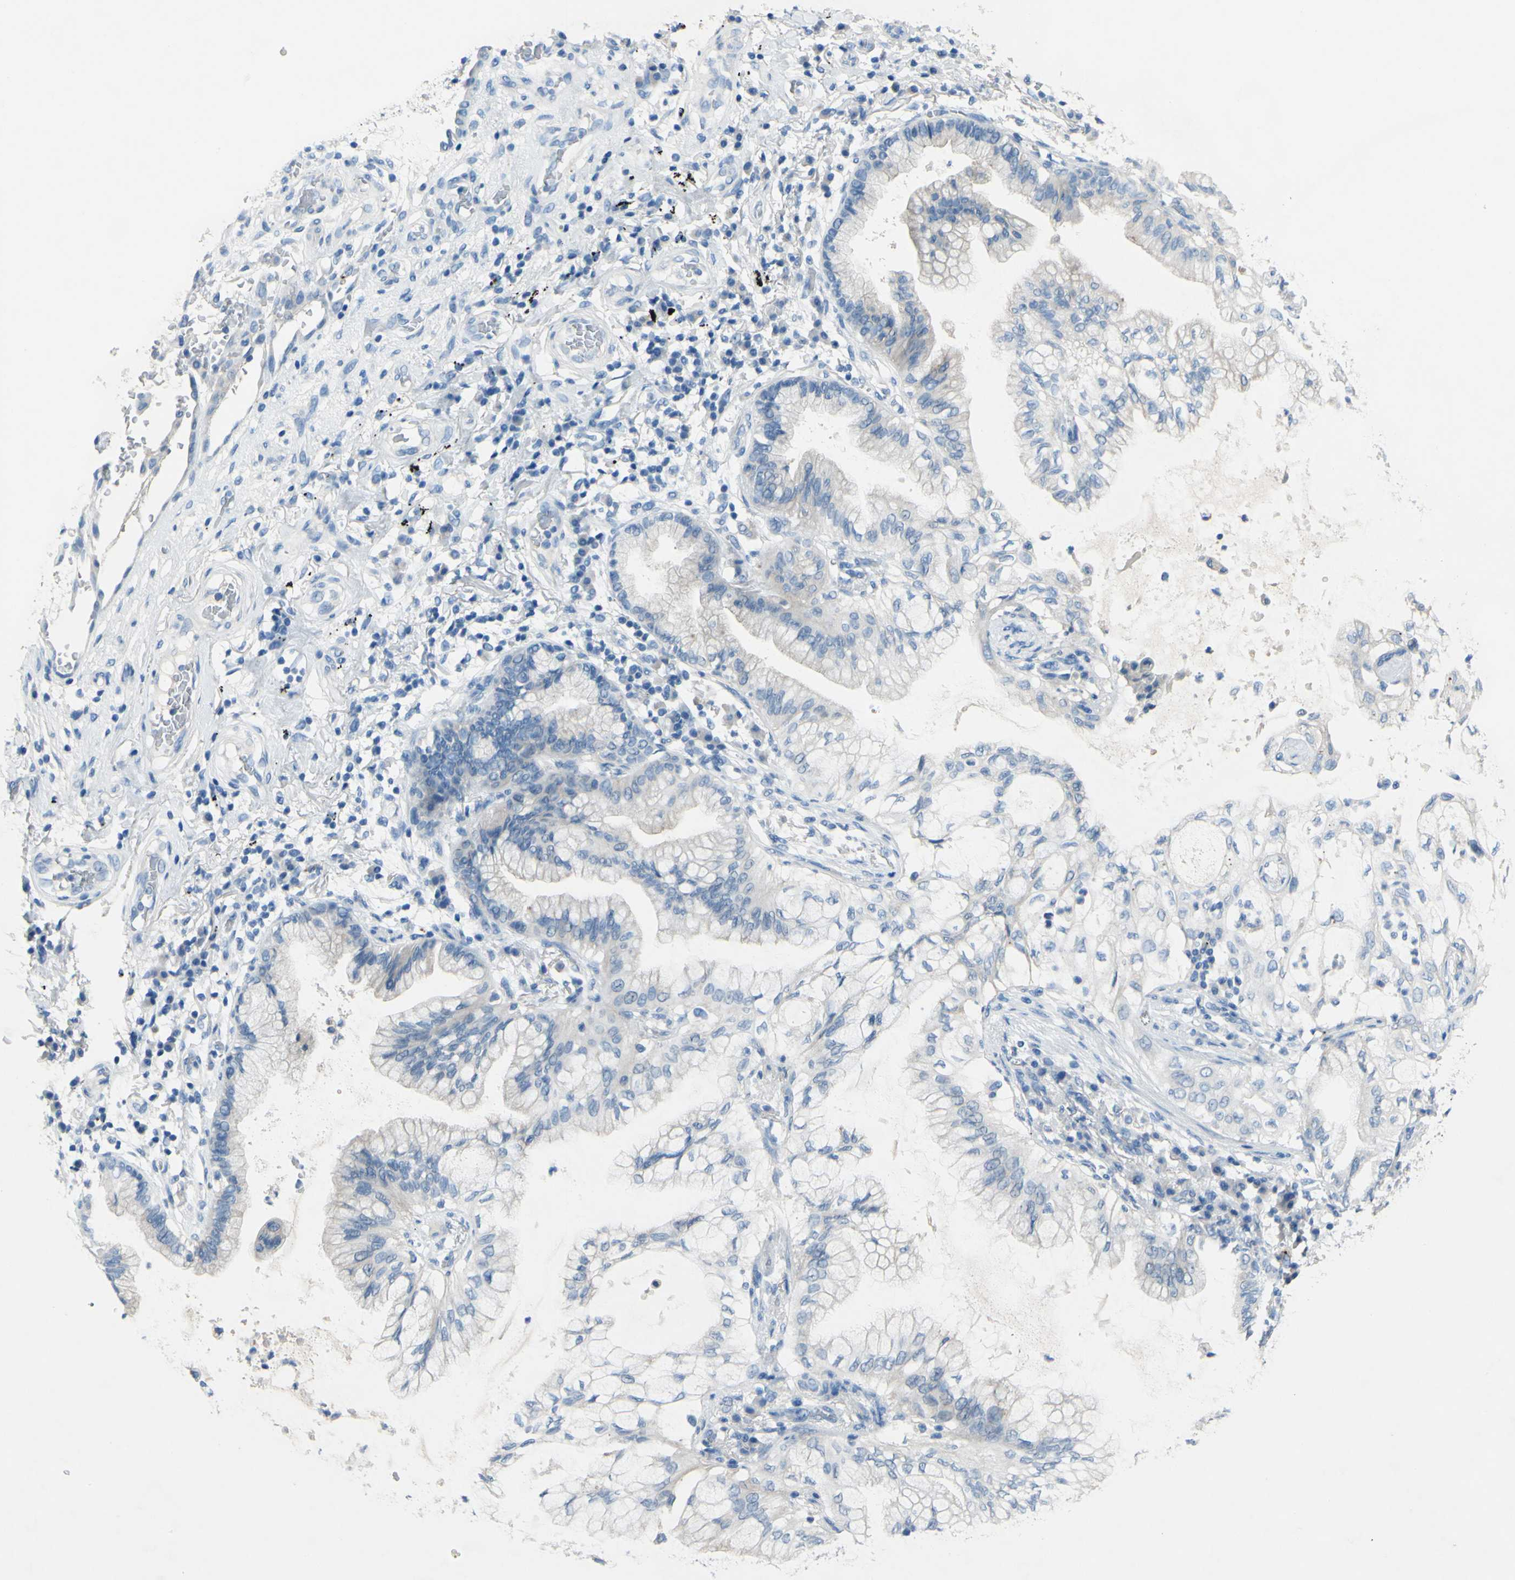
{"staining": {"intensity": "weak", "quantity": "25%-75%", "location": "cytoplasmic/membranous"}, "tissue": "lung cancer", "cell_type": "Tumor cells", "image_type": "cancer", "snomed": [{"axis": "morphology", "description": "Adenocarcinoma, NOS"}, {"axis": "topography", "description": "Lung"}], "caption": "Tumor cells display low levels of weak cytoplasmic/membranous staining in approximately 25%-75% of cells in human adenocarcinoma (lung).", "gene": "CDH10", "patient": {"sex": "female", "age": 70}}